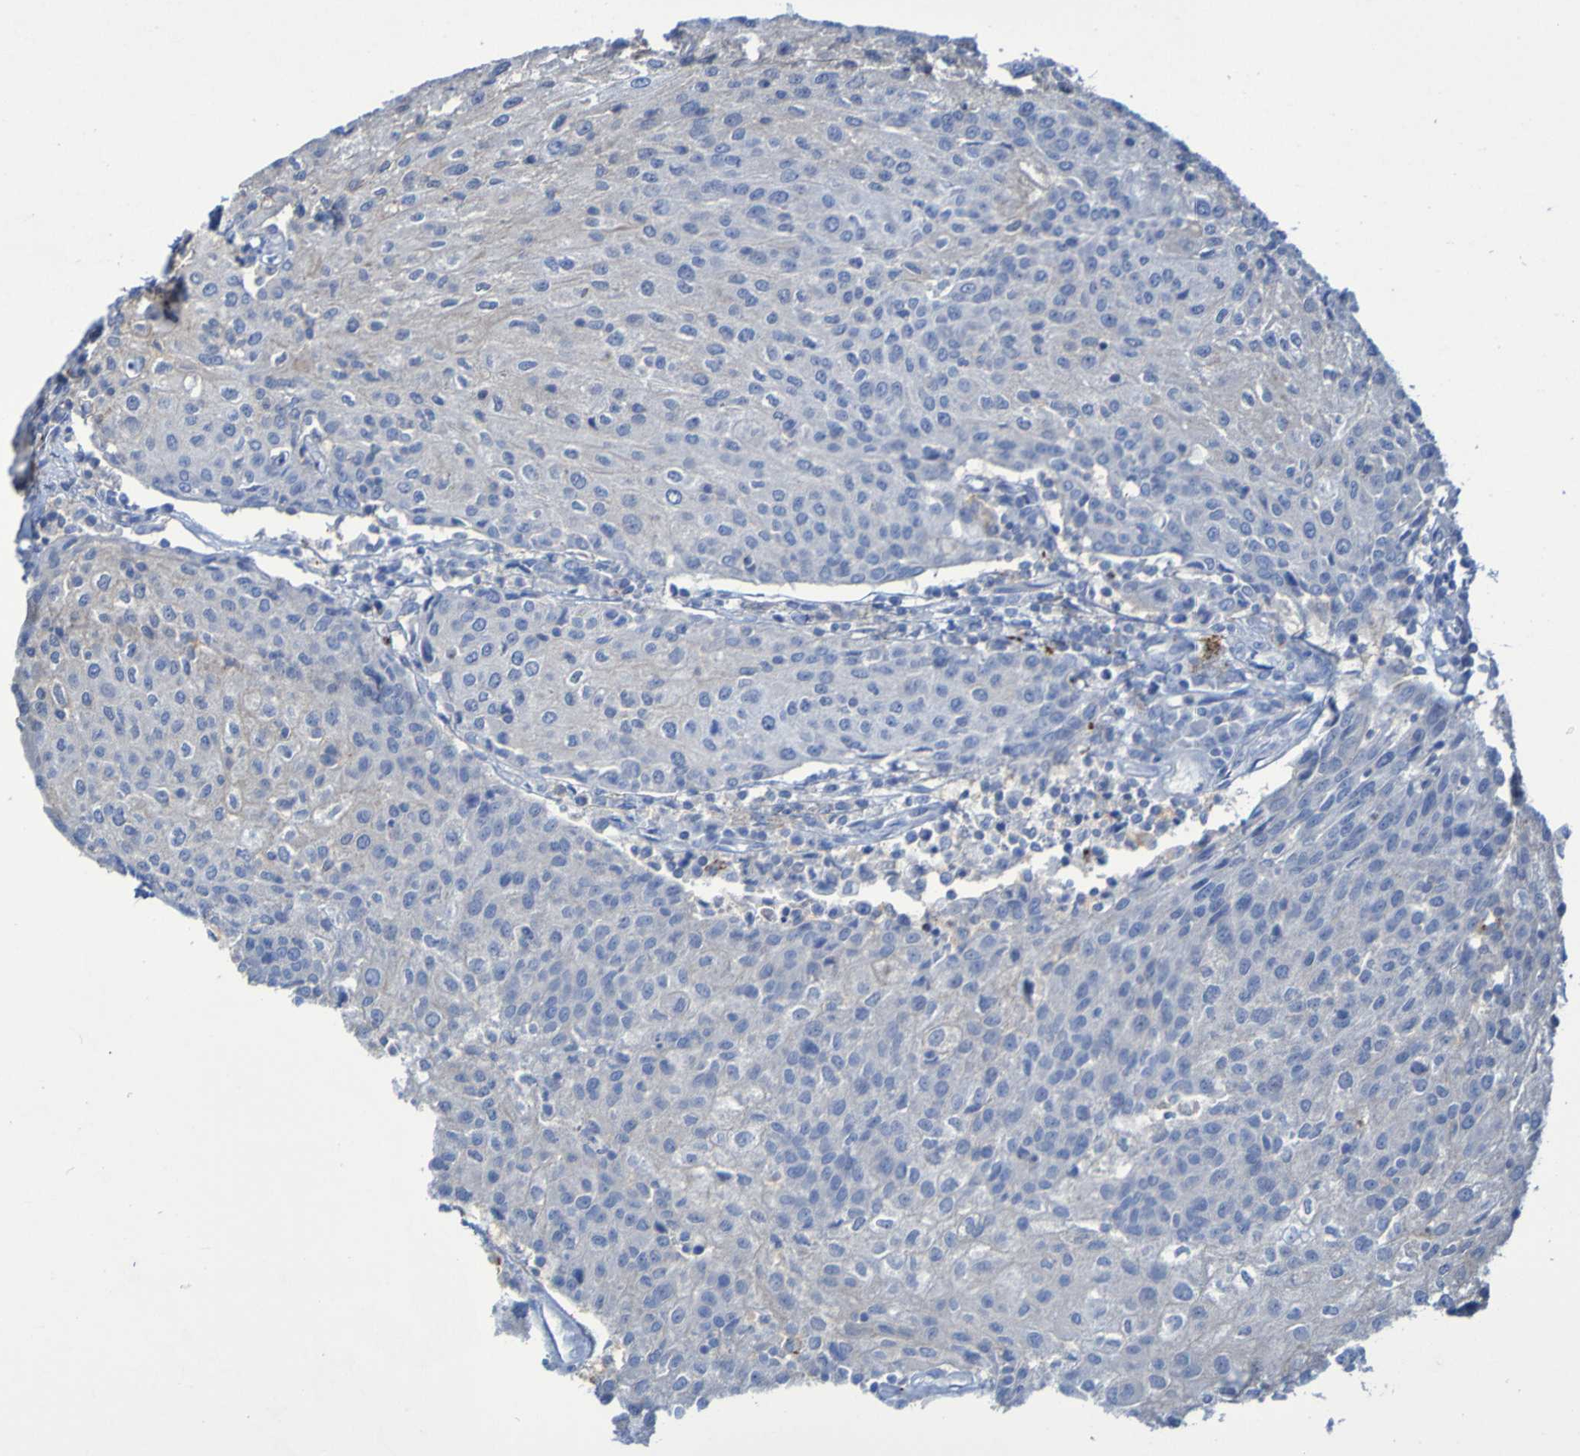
{"staining": {"intensity": "negative", "quantity": "none", "location": "none"}, "tissue": "urothelial cancer", "cell_type": "Tumor cells", "image_type": "cancer", "snomed": [{"axis": "morphology", "description": "Urothelial carcinoma, High grade"}, {"axis": "topography", "description": "Urinary bladder"}], "caption": "Immunohistochemistry (IHC) histopathology image of human urothelial cancer stained for a protein (brown), which exhibits no positivity in tumor cells.", "gene": "RNF182", "patient": {"sex": "female", "age": 85}}